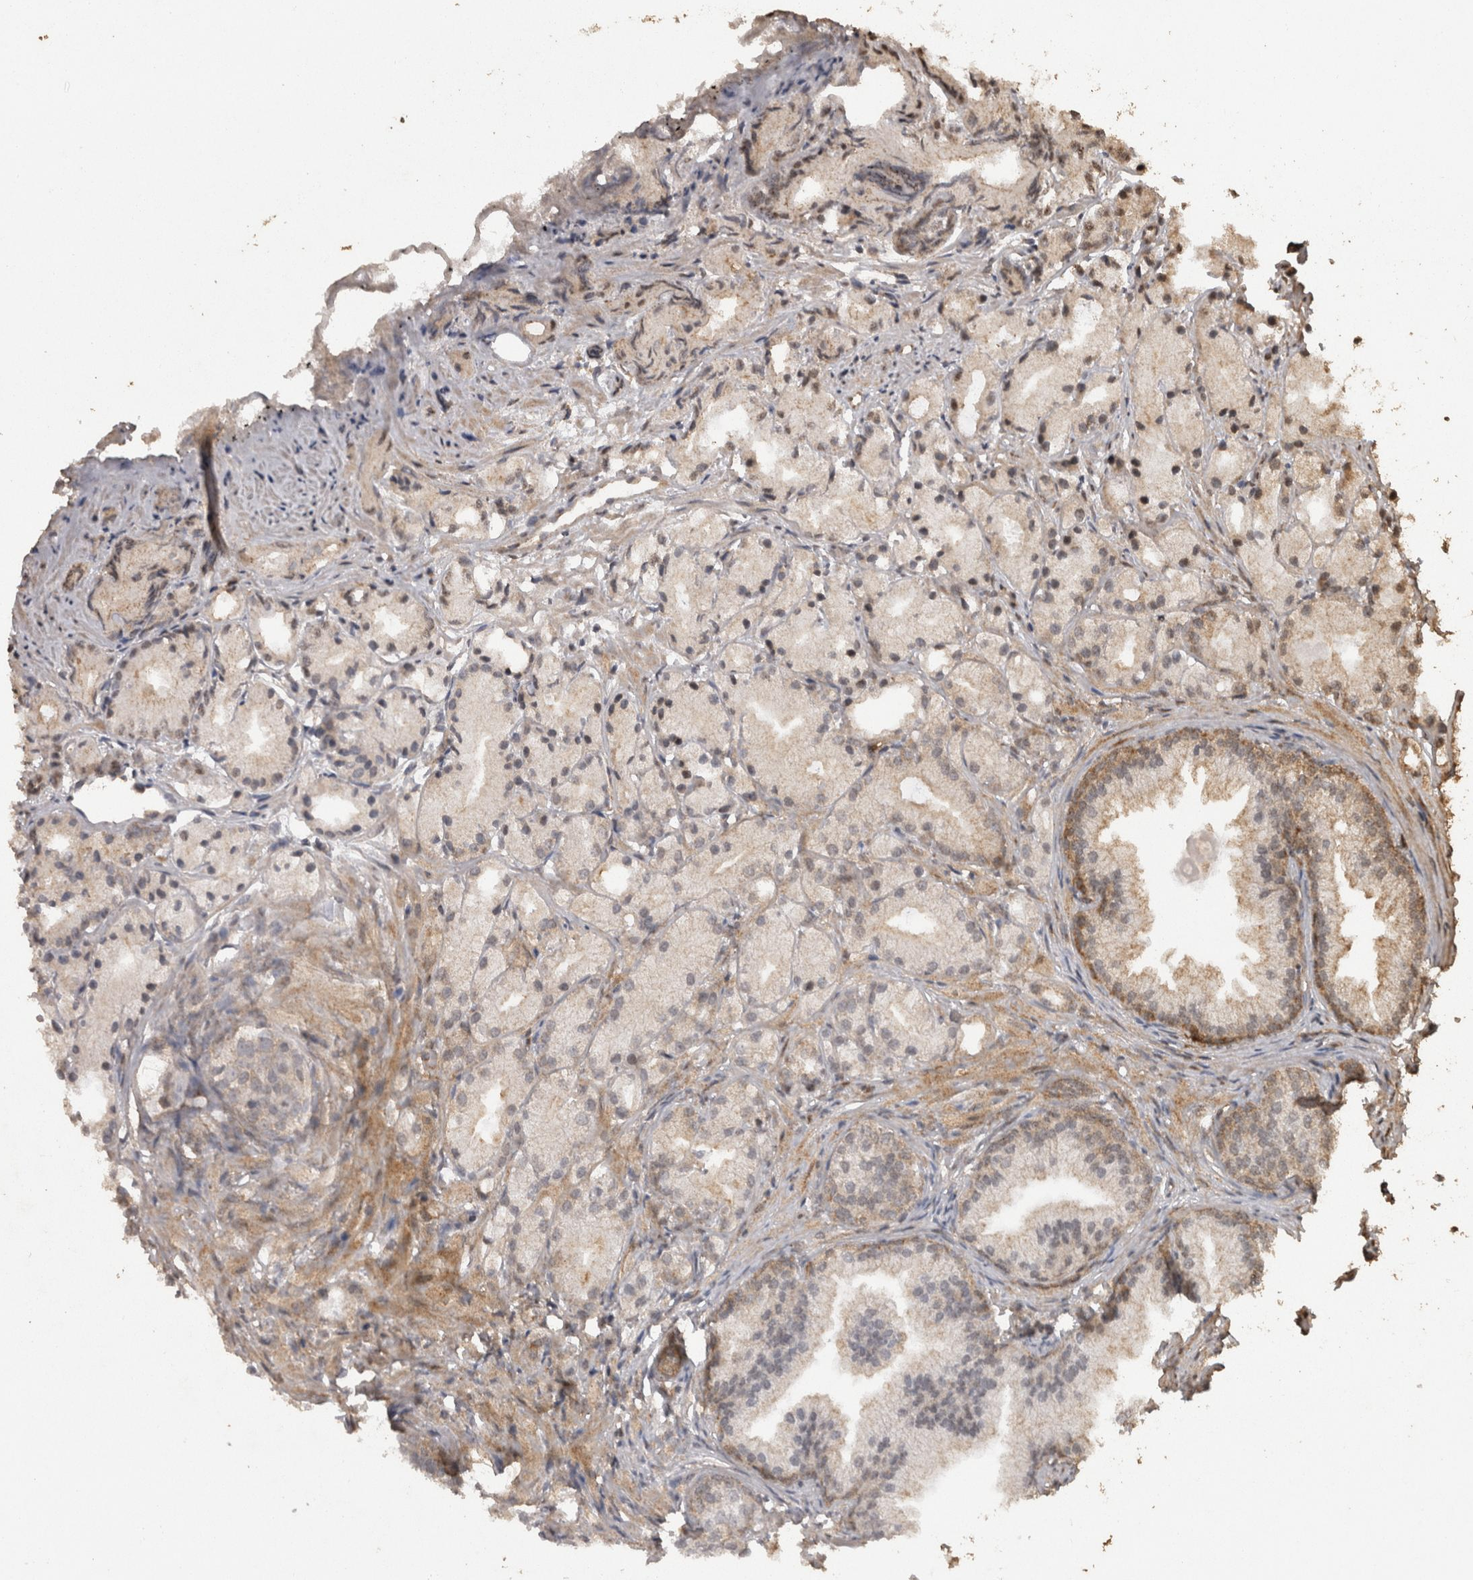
{"staining": {"intensity": "weak", "quantity": "<25%", "location": "cytoplasmic/membranous"}, "tissue": "prostate cancer", "cell_type": "Tumor cells", "image_type": "cancer", "snomed": [{"axis": "morphology", "description": "Adenocarcinoma, Low grade"}, {"axis": "topography", "description": "Prostate"}], "caption": "Immunohistochemistry (IHC) of prostate low-grade adenocarcinoma demonstrates no positivity in tumor cells.", "gene": "PINK1", "patient": {"sex": "male", "age": 72}}